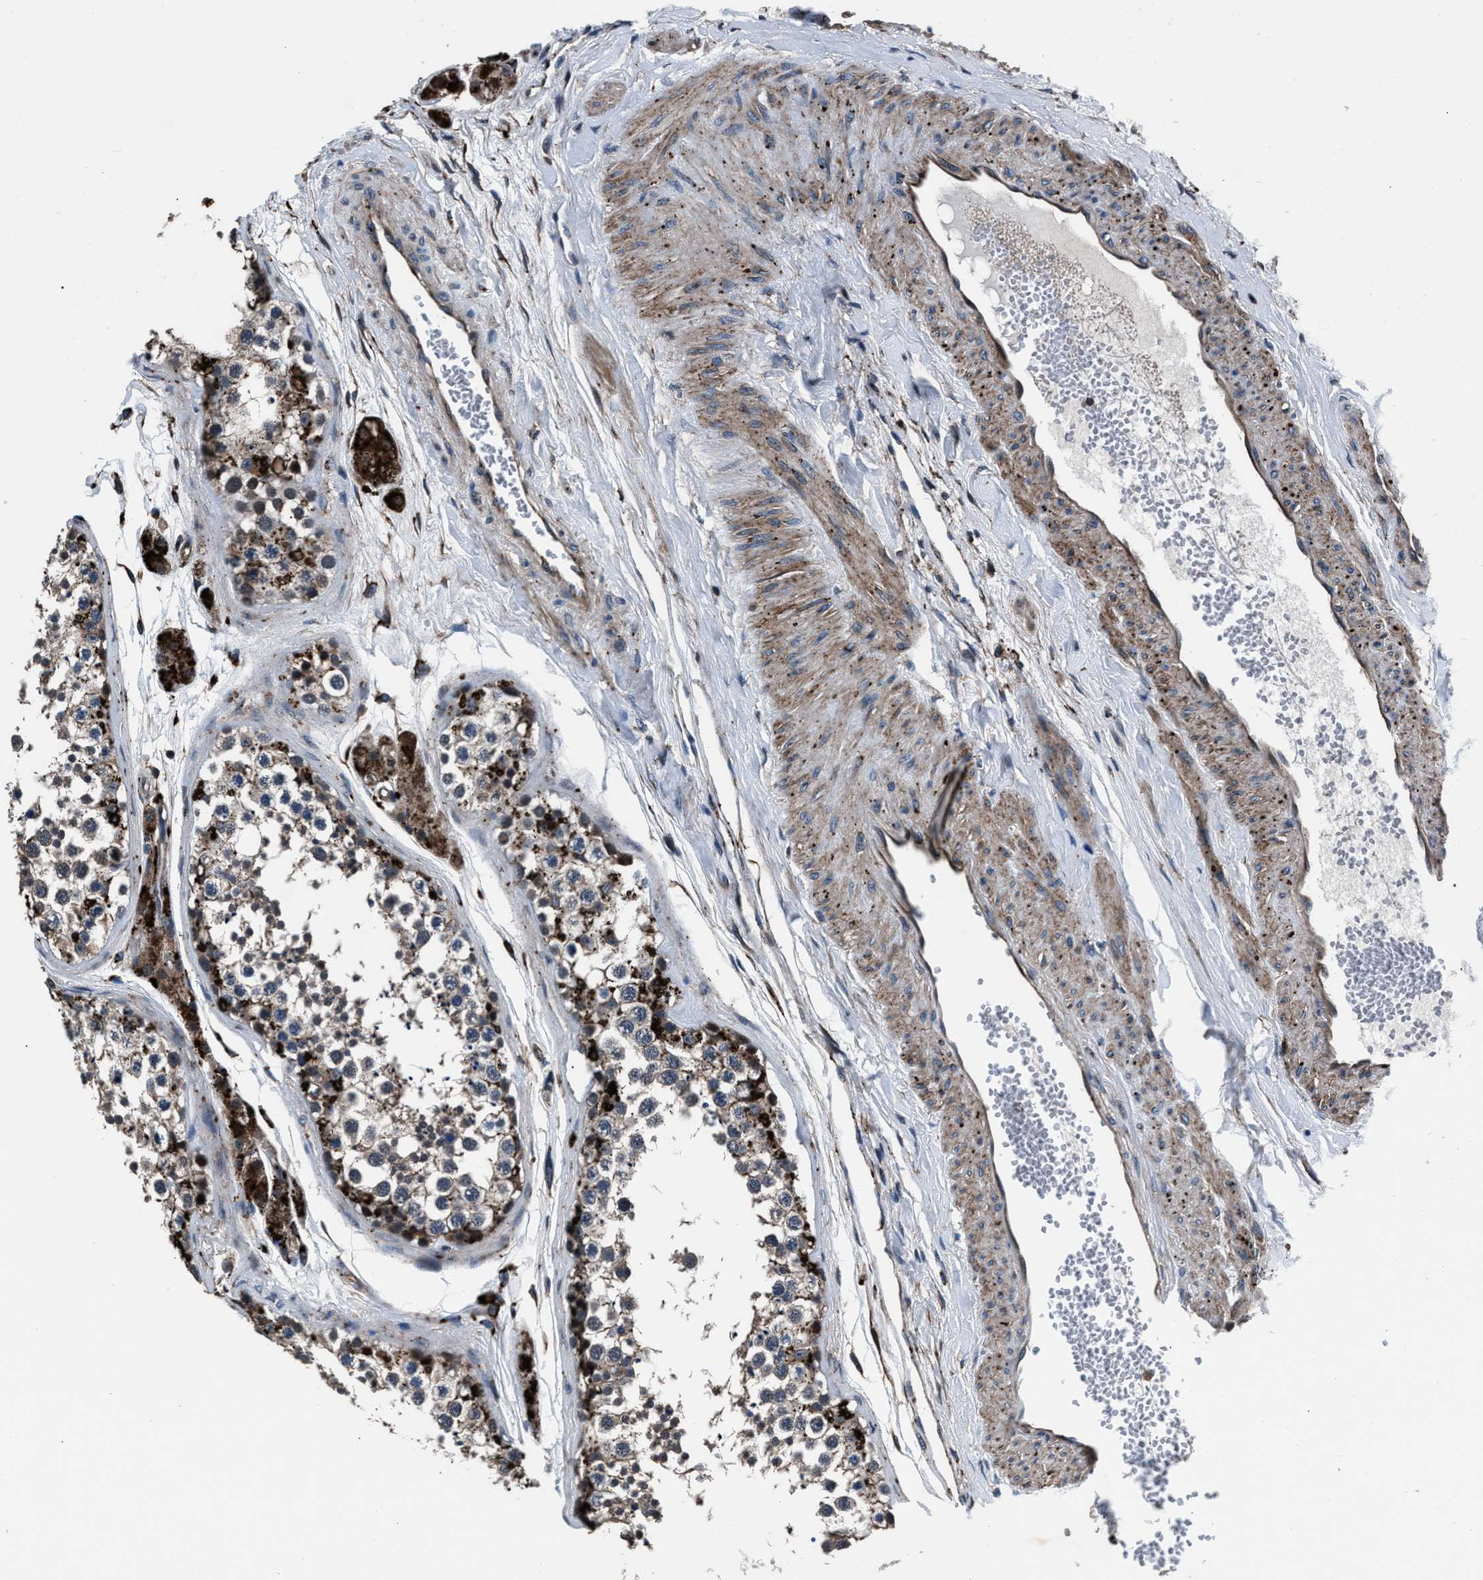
{"staining": {"intensity": "weak", "quantity": ">75%", "location": "cytoplasmic/membranous"}, "tissue": "testis", "cell_type": "Cells in seminiferous ducts", "image_type": "normal", "snomed": [{"axis": "morphology", "description": "Normal tissue, NOS"}, {"axis": "topography", "description": "Testis"}], "caption": "Testis stained with immunohistochemistry displays weak cytoplasmic/membranous expression in about >75% of cells in seminiferous ducts. (DAB (3,3'-diaminobenzidine) IHC, brown staining for protein, blue staining for nuclei).", "gene": "MFSD11", "patient": {"sex": "male", "age": 56}}